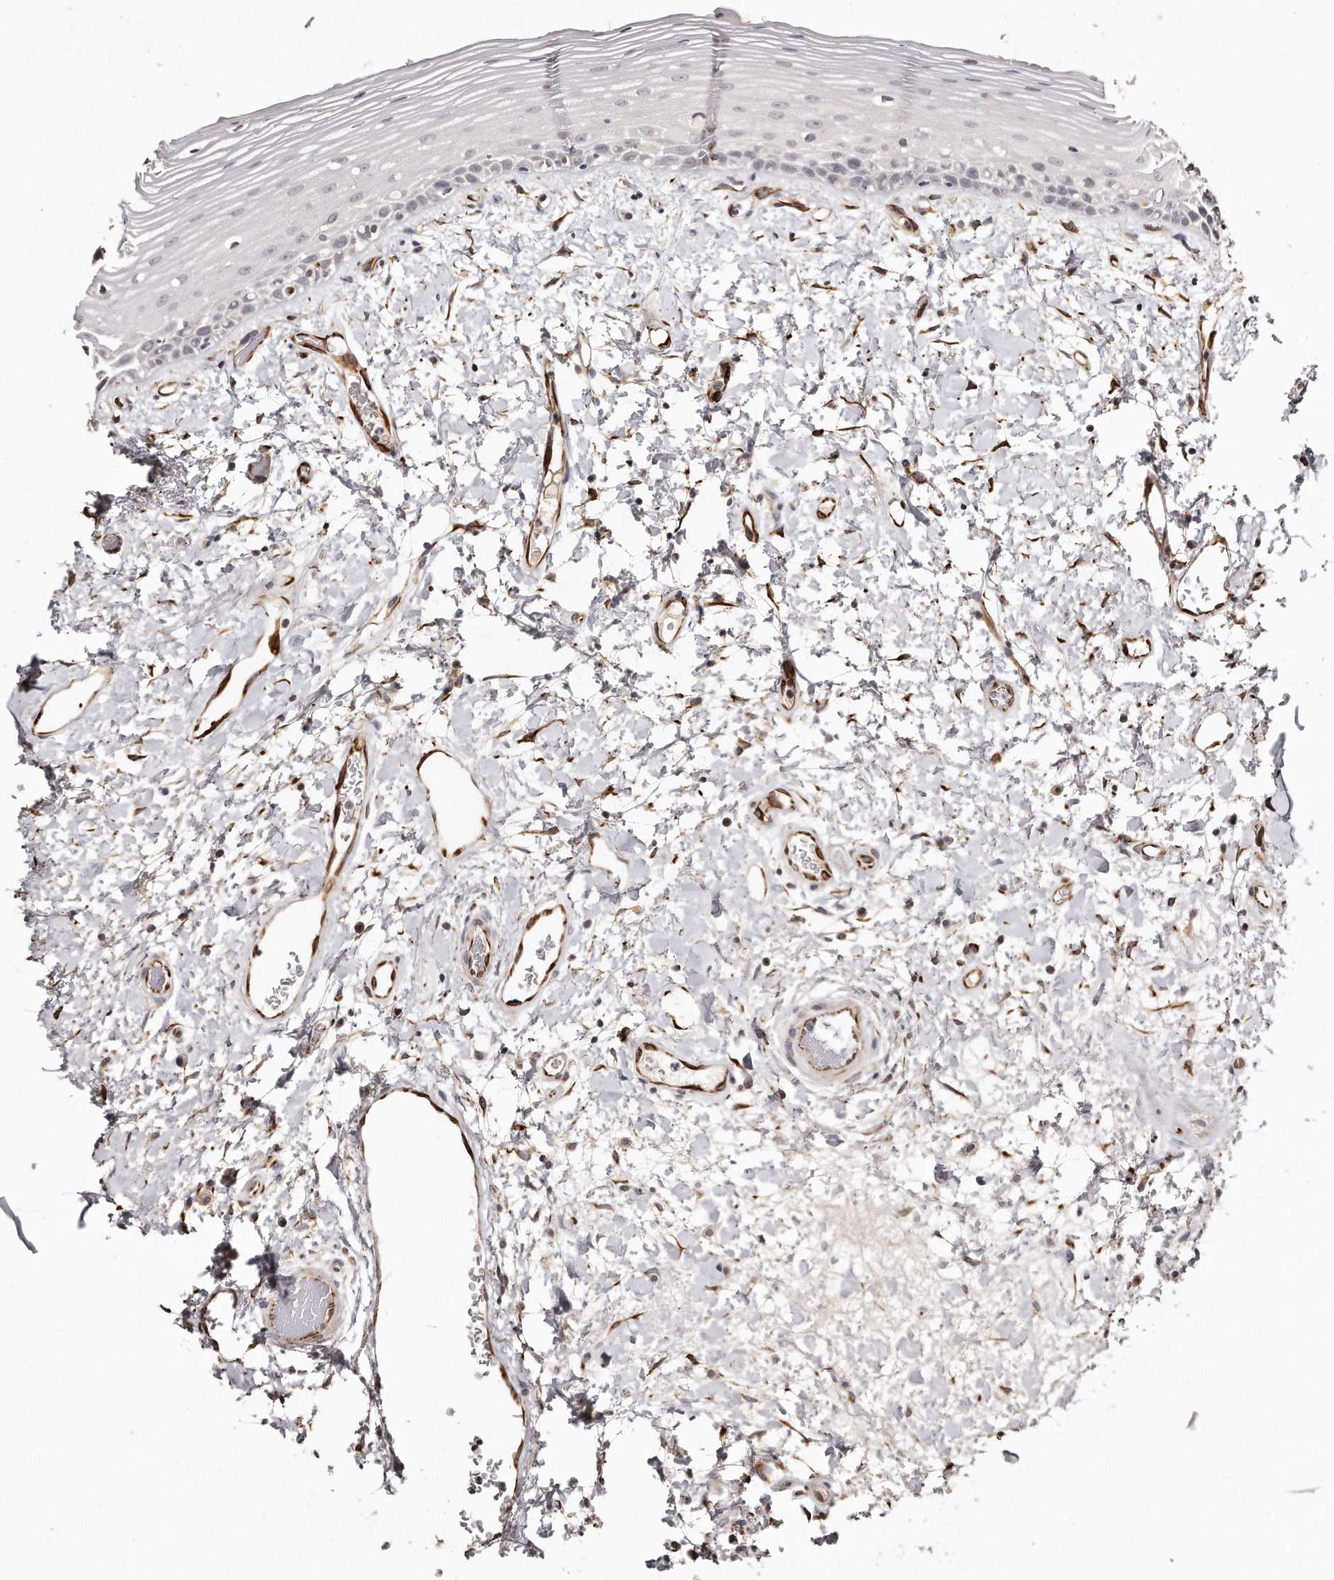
{"staining": {"intensity": "negative", "quantity": "none", "location": "none"}, "tissue": "oral mucosa", "cell_type": "Squamous epithelial cells", "image_type": "normal", "snomed": [{"axis": "morphology", "description": "Normal tissue, NOS"}, {"axis": "topography", "description": "Oral tissue"}], "caption": "This is a histopathology image of IHC staining of unremarkable oral mucosa, which shows no expression in squamous epithelial cells. (DAB IHC visualized using brightfield microscopy, high magnification).", "gene": "ZYG11A", "patient": {"sex": "female", "age": 76}}